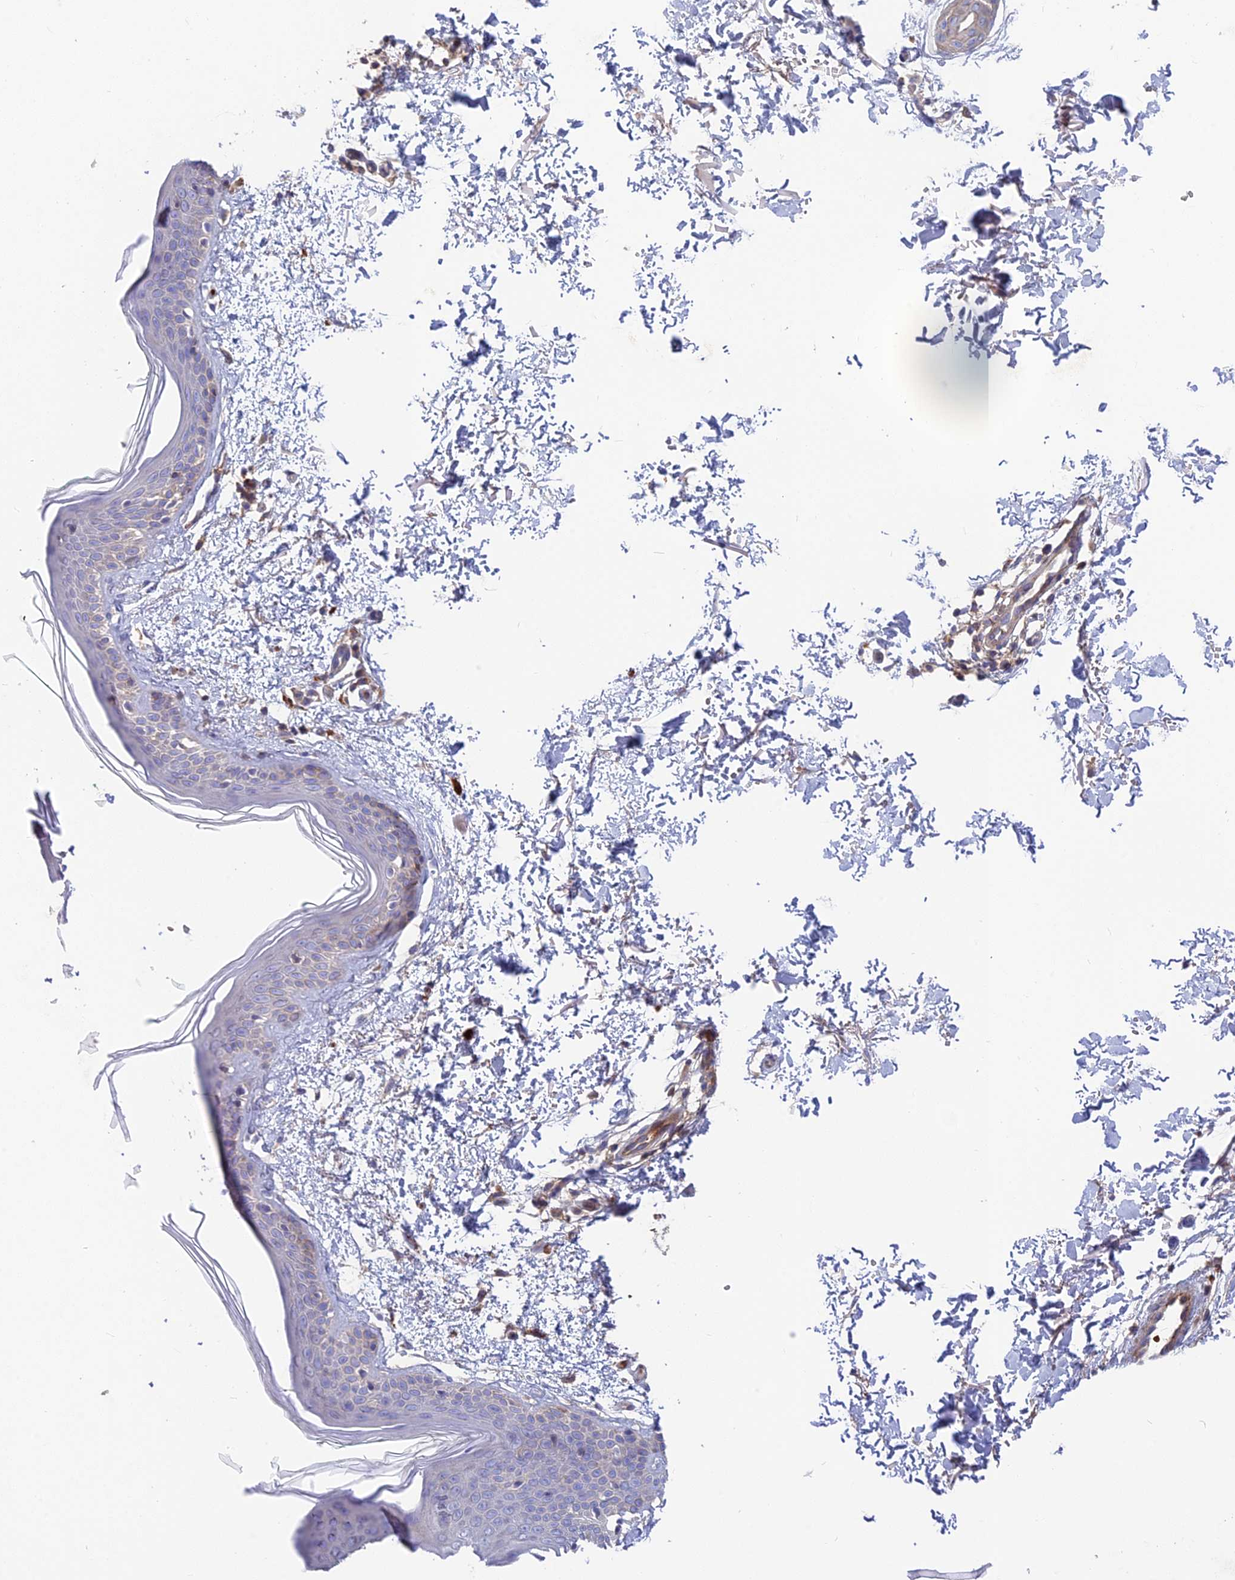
{"staining": {"intensity": "weak", "quantity": "25%-75%", "location": "cytoplasmic/membranous"}, "tissue": "skin", "cell_type": "Fibroblasts", "image_type": "normal", "snomed": [{"axis": "morphology", "description": "Normal tissue, NOS"}, {"axis": "topography", "description": "Skin"}], "caption": "Skin stained with DAB (3,3'-diaminobenzidine) immunohistochemistry displays low levels of weak cytoplasmic/membranous positivity in approximately 25%-75% of fibroblasts.", "gene": "CPNE7", "patient": {"sex": "male", "age": 66}}